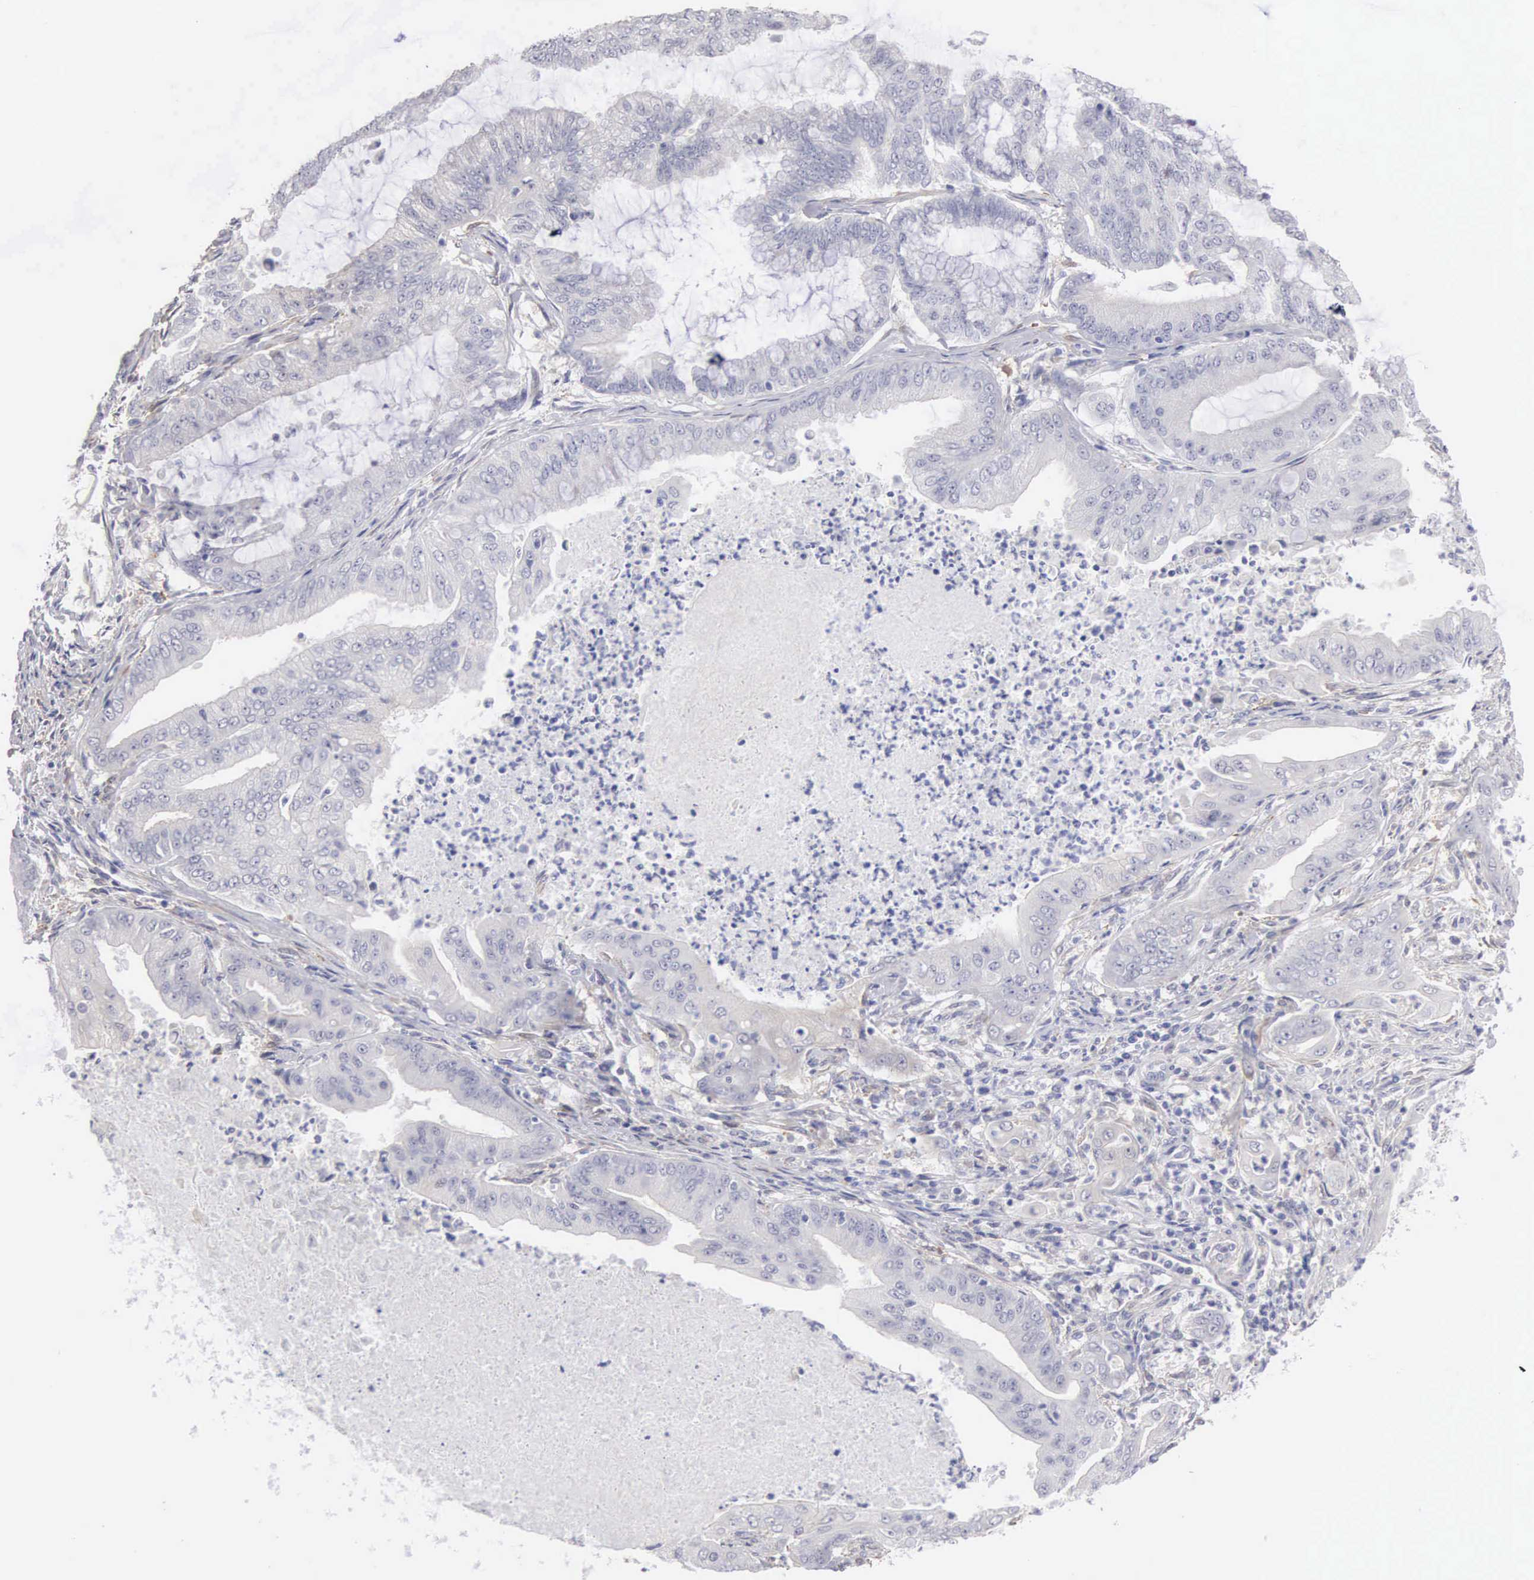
{"staining": {"intensity": "negative", "quantity": "none", "location": "none"}, "tissue": "endometrial cancer", "cell_type": "Tumor cells", "image_type": "cancer", "snomed": [{"axis": "morphology", "description": "Adenocarcinoma, NOS"}, {"axis": "topography", "description": "Endometrium"}], "caption": "High magnification brightfield microscopy of endometrial cancer stained with DAB (3,3'-diaminobenzidine) (brown) and counterstained with hematoxylin (blue): tumor cells show no significant expression. (DAB immunohistochemistry (IHC) with hematoxylin counter stain).", "gene": "ELFN2", "patient": {"sex": "female", "age": 63}}